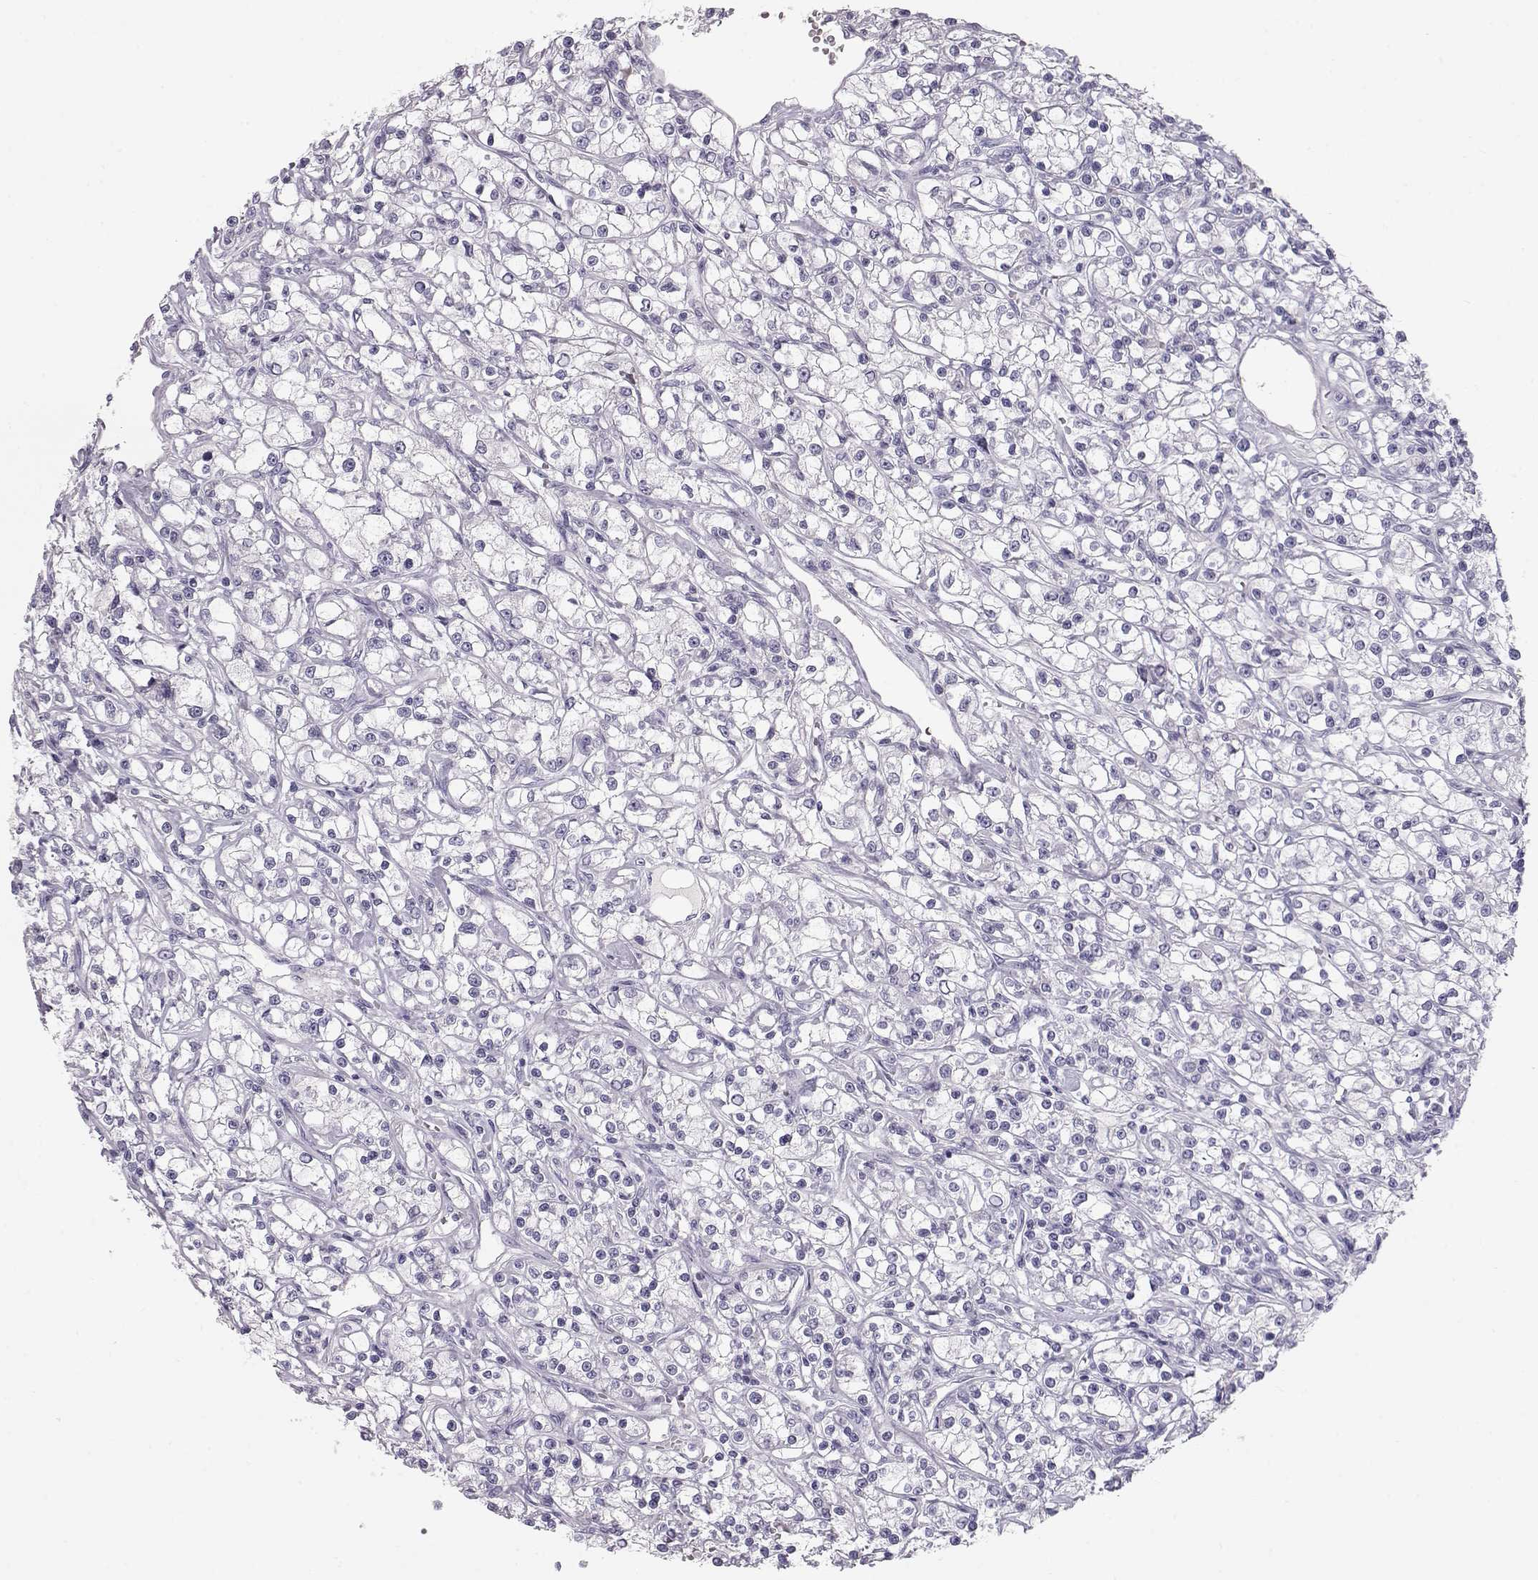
{"staining": {"intensity": "negative", "quantity": "none", "location": "none"}, "tissue": "renal cancer", "cell_type": "Tumor cells", "image_type": "cancer", "snomed": [{"axis": "morphology", "description": "Adenocarcinoma, NOS"}, {"axis": "topography", "description": "Kidney"}], "caption": "A histopathology image of human renal adenocarcinoma is negative for staining in tumor cells. (IHC, brightfield microscopy, high magnification).", "gene": "GPR26", "patient": {"sex": "female", "age": 59}}